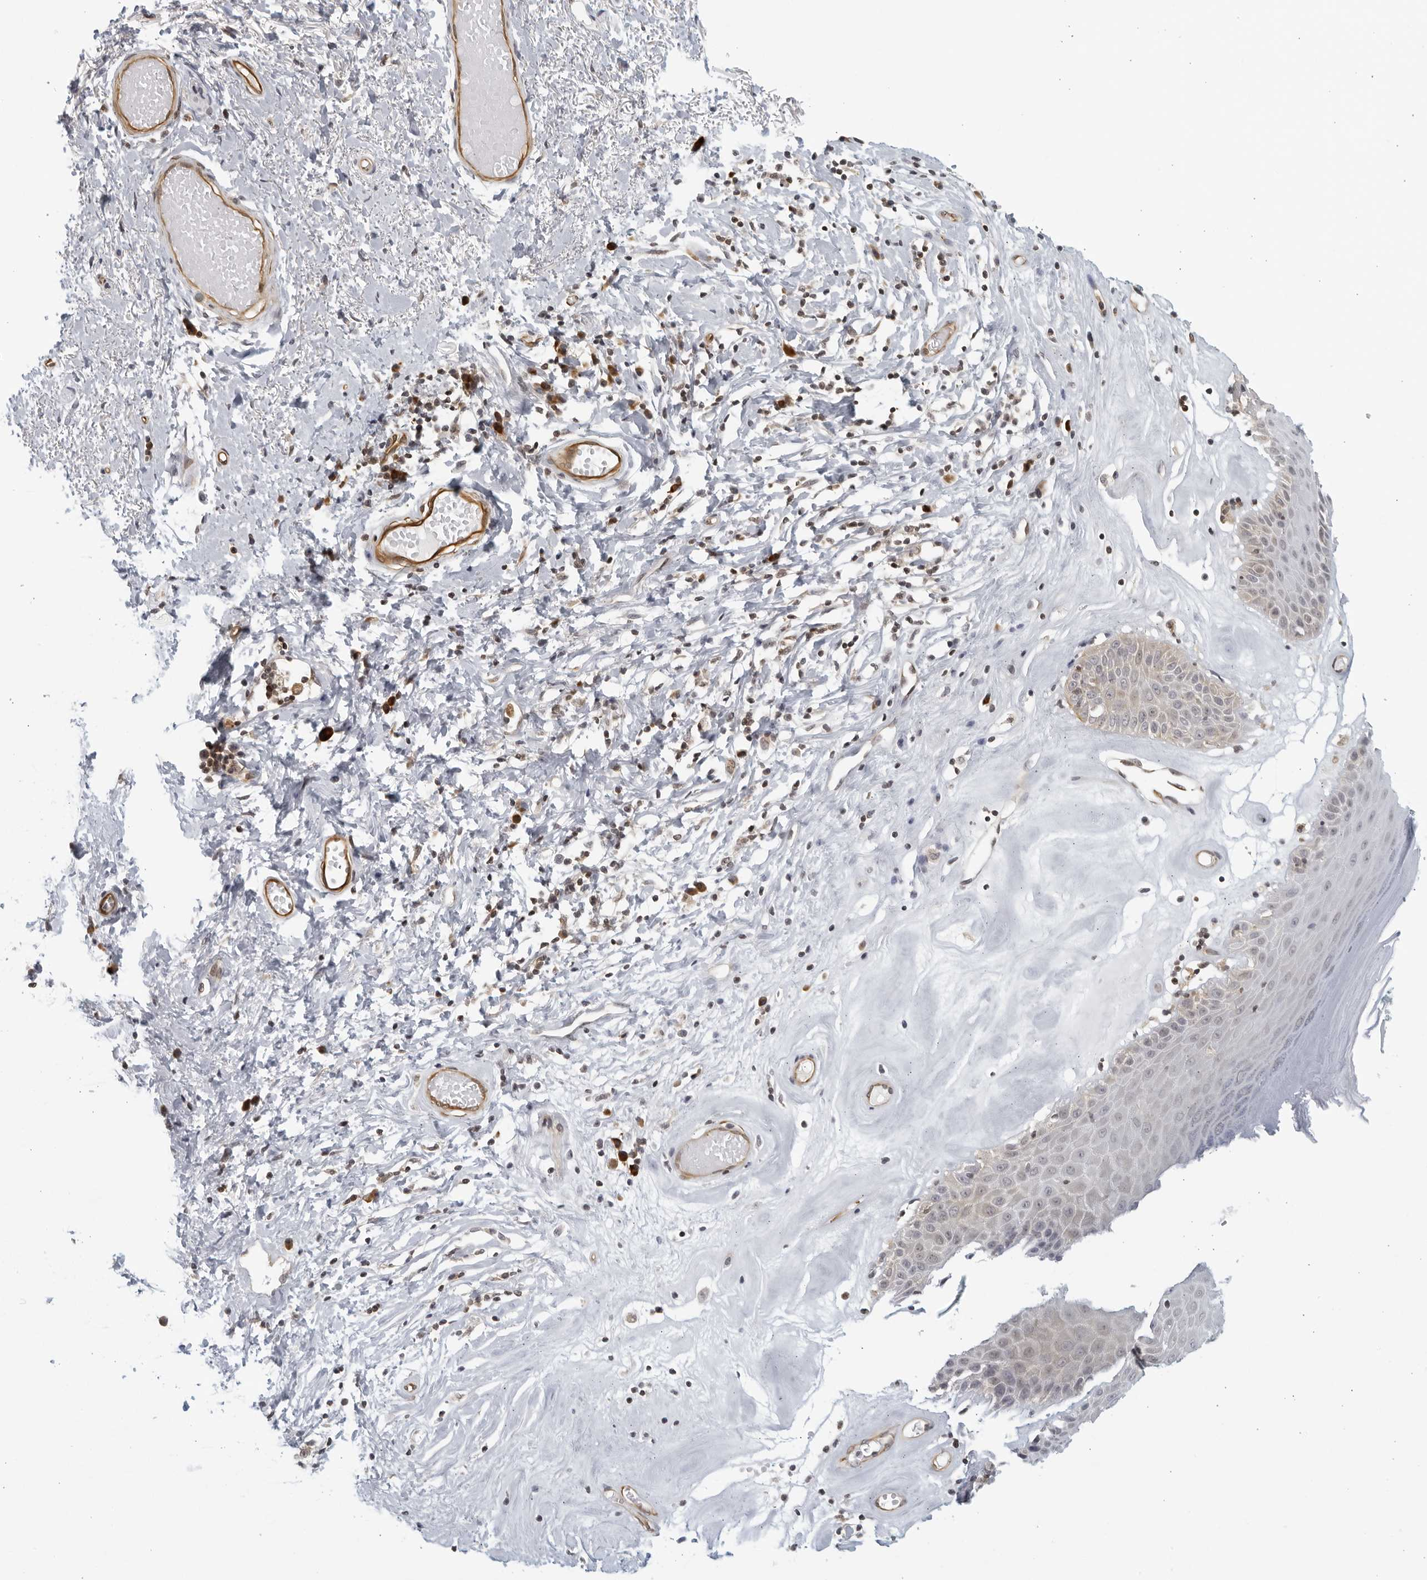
{"staining": {"intensity": "moderate", "quantity": "<25%", "location": "cytoplasmic/membranous"}, "tissue": "skin", "cell_type": "Epidermal cells", "image_type": "normal", "snomed": [{"axis": "morphology", "description": "Normal tissue, NOS"}, {"axis": "morphology", "description": "Inflammation, NOS"}, {"axis": "topography", "description": "Vulva"}], "caption": "Normal skin demonstrates moderate cytoplasmic/membranous positivity in approximately <25% of epidermal cells, visualized by immunohistochemistry. Nuclei are stained in blue.", "gene": "SERTAD4", "patient": {"sex": "female", "age": 84}}